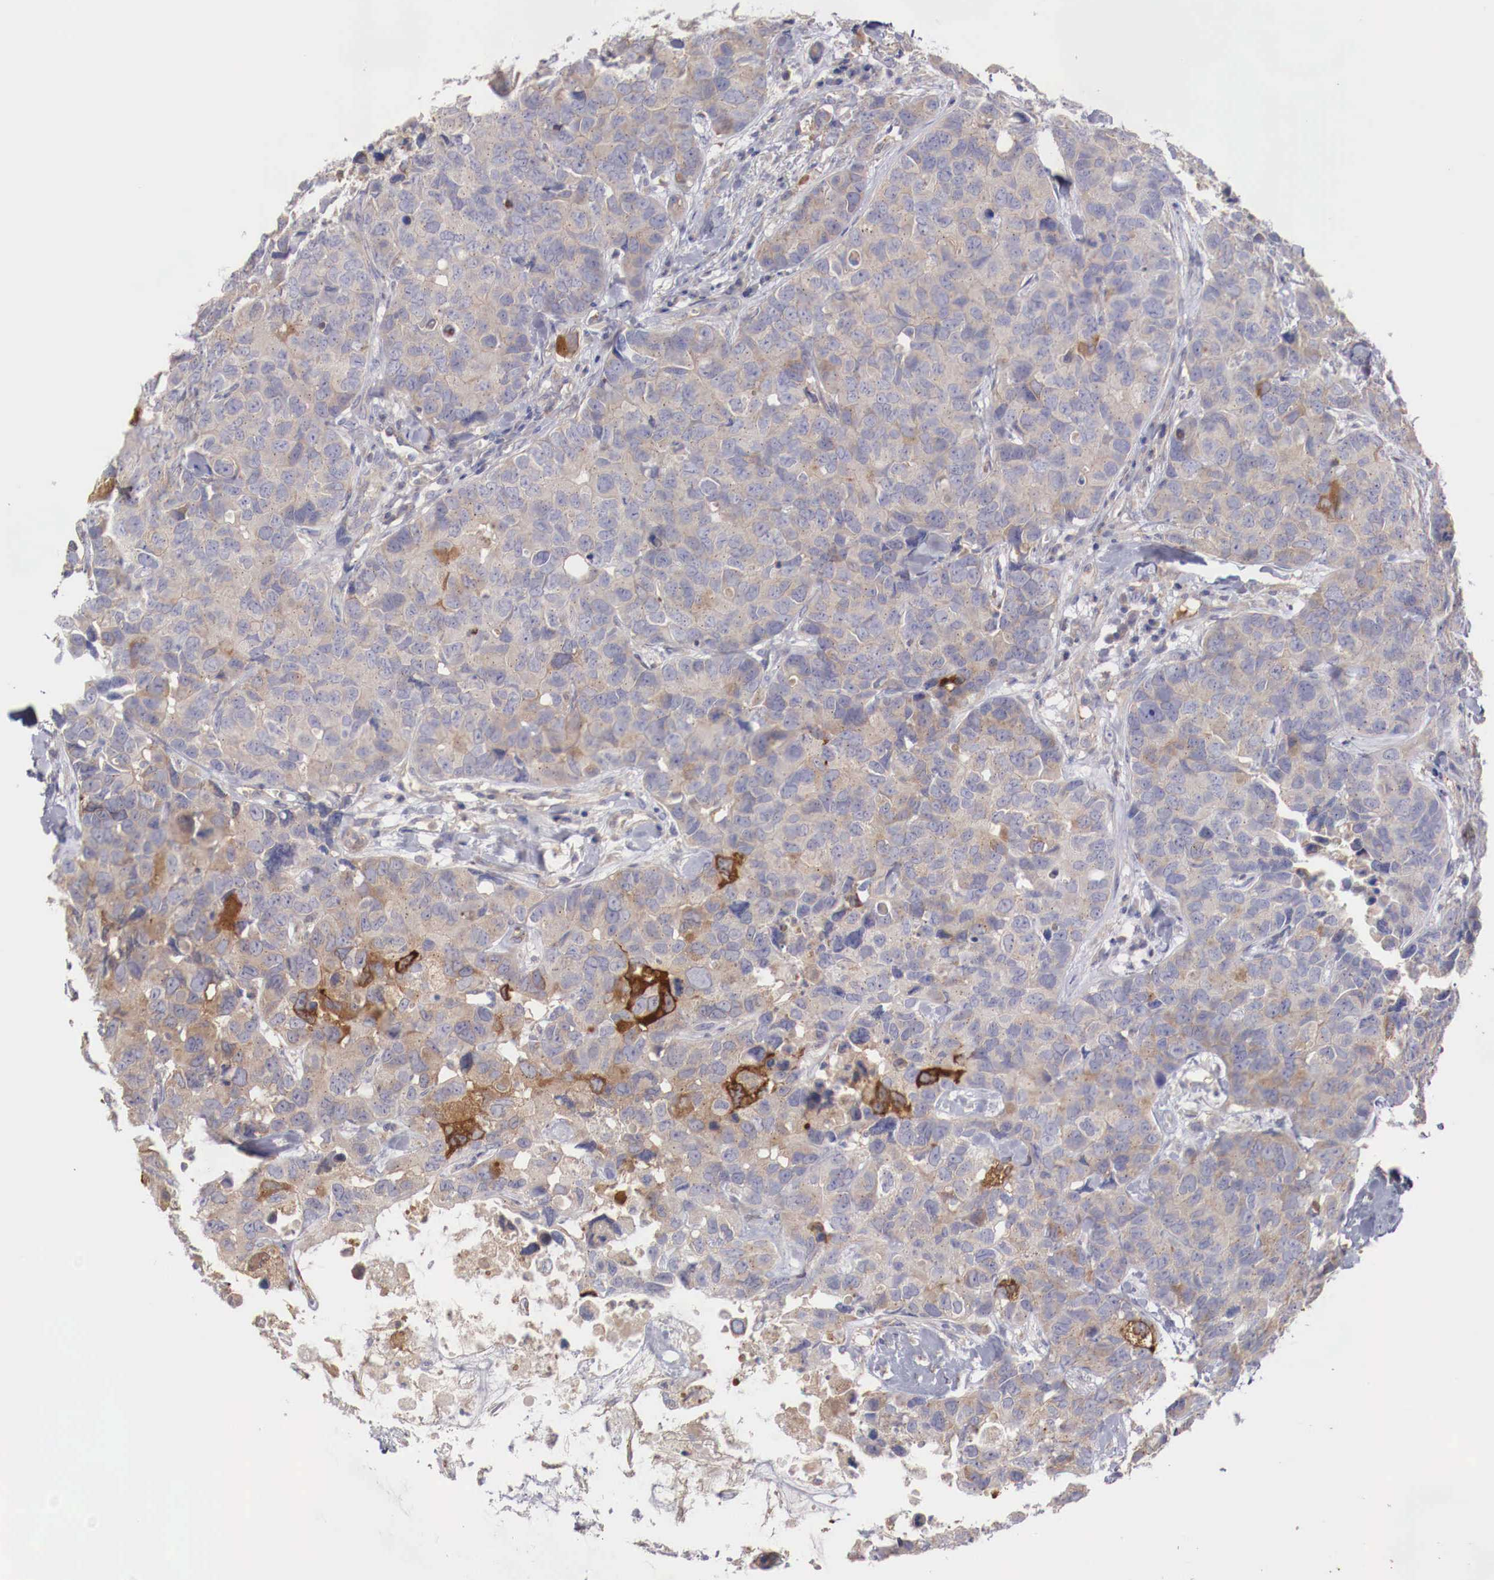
{"staining": {"intensity": "moderate", "quantity": "25%-75%", "location": "cytoplasmic/membranous"}, "tissue": "breast cancer", "cell_type": "Tumor cells", "image_type": "cancer", "snomed": [{"axis": "morphology", "description": "Duct carcinoma"}, {"axis": "topography", "description": "Breast"}], "caption": "Protein analysis of breast cancer (intraductal carcinoma) tissue exhibits moderate cytoplasmic/membranous staining in approximately 25%-75% of tumor cells.", "gene": "PITPNA", "patient": {"sex": "female", "age": 91}}